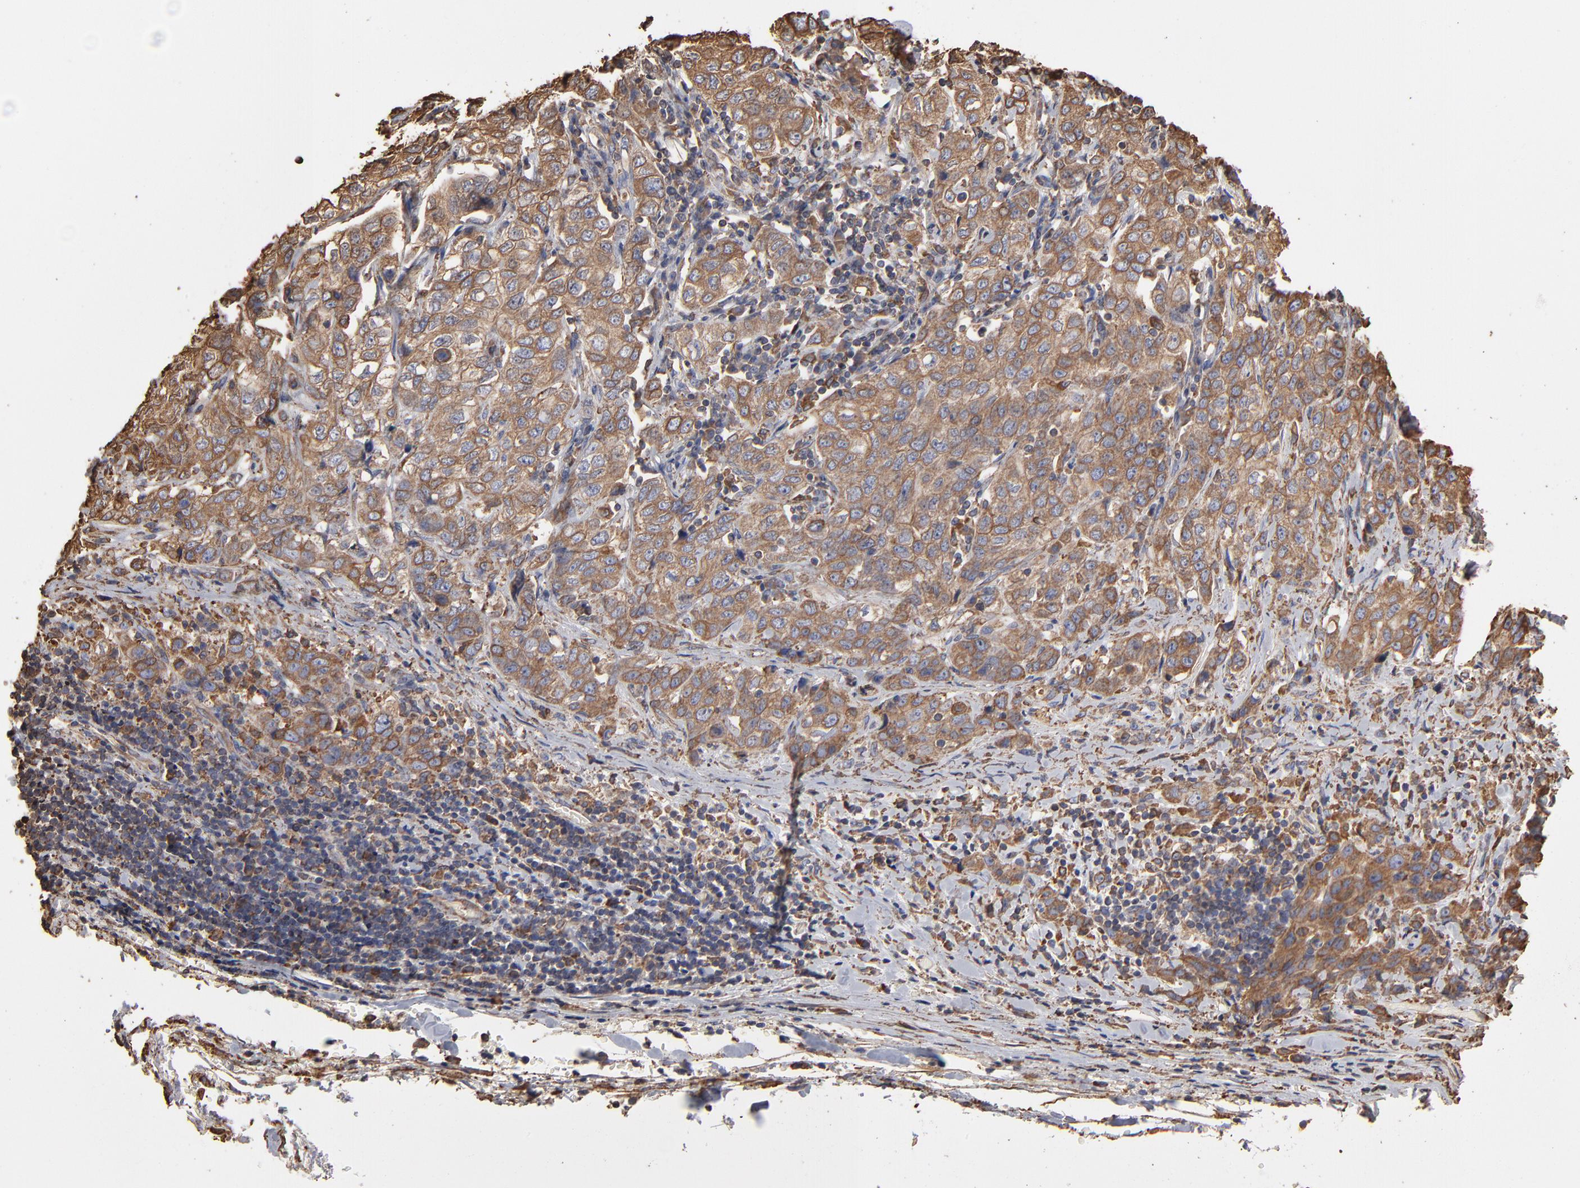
{"staining": {"intensity": "weak", "quantity": ">75%", "location": "cytoplasmic/membranous"}, "tissue": "stomach cancer", "cell_type": "Tumor cells", "image_type": "cancer", "snomed": [{"axis": "morphology", "description": "Adenocarcinoma, NOS"}, {"axis": "topography", "description": "Stomach"}], "caption": "The image displays staining of stomach adenocarcinoma, revealing weak cytoplasmic/membranous protein positivity (brown color) within tumor cells. (DAB (3,3'-diaminobenzidine) IHC with brightfield microscopy, high magnification).", "gene": "PDIA3", "patient": {"sex": "male", "age": 48}}